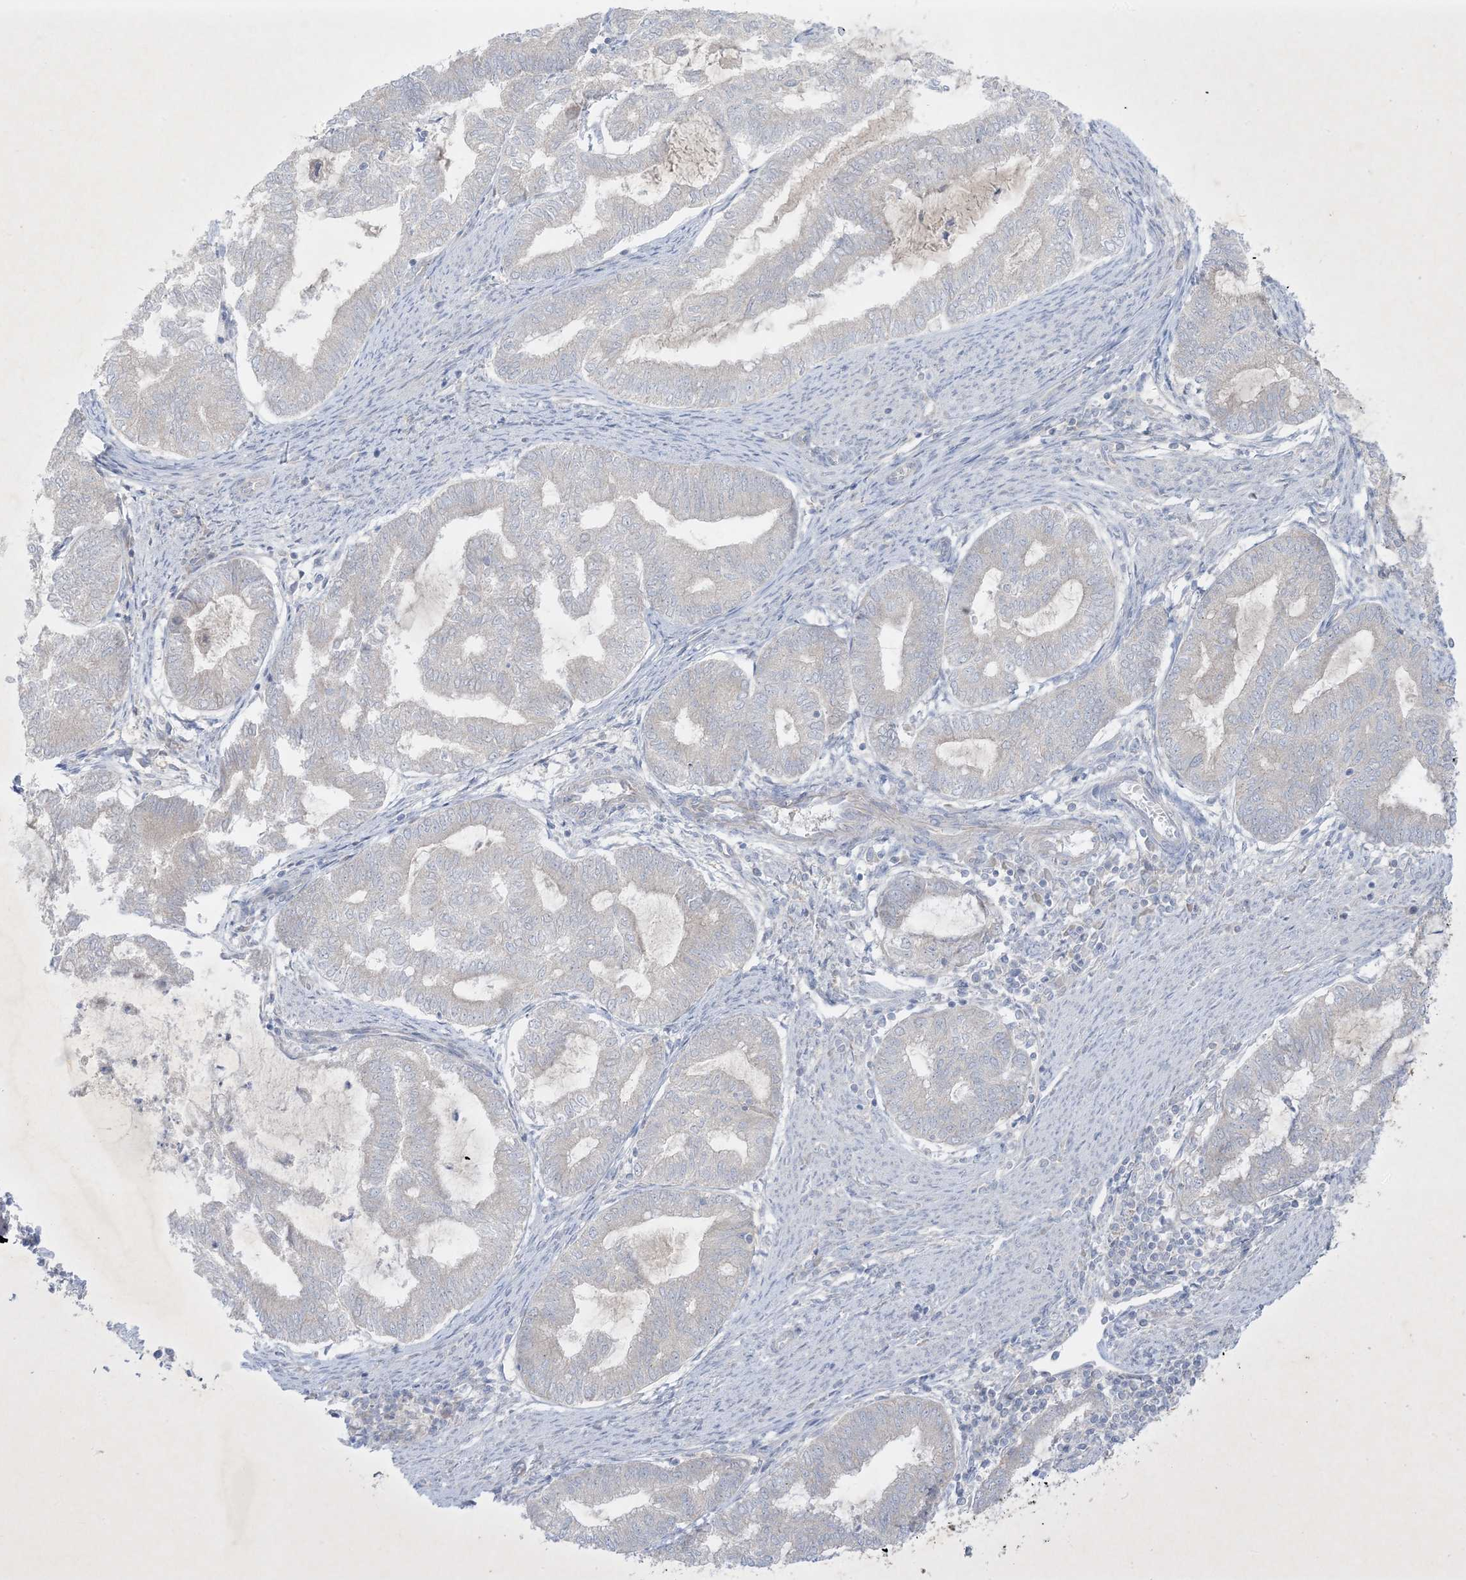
{"staining": {"intensity": "negative", "quantity": "none", "location": "none"}, "tissue": "endometrial cancer", "cell_type": "Tumor cells", "image_type": "cancer", "snomed": [{"axis": "morphology", "description": "Adenocarcinoma, NOS"}, {"axis": "topography", "description": "Endometrium"}], "caption": "DAB (3,3'-diaminobenzidine) immunohistochemical staining of human endometrial adenocarcinoma reveals no significant positivity in tumor cells.", "gene": "PLEKHA3", "patient": {"sex": "female", "age": 79}}